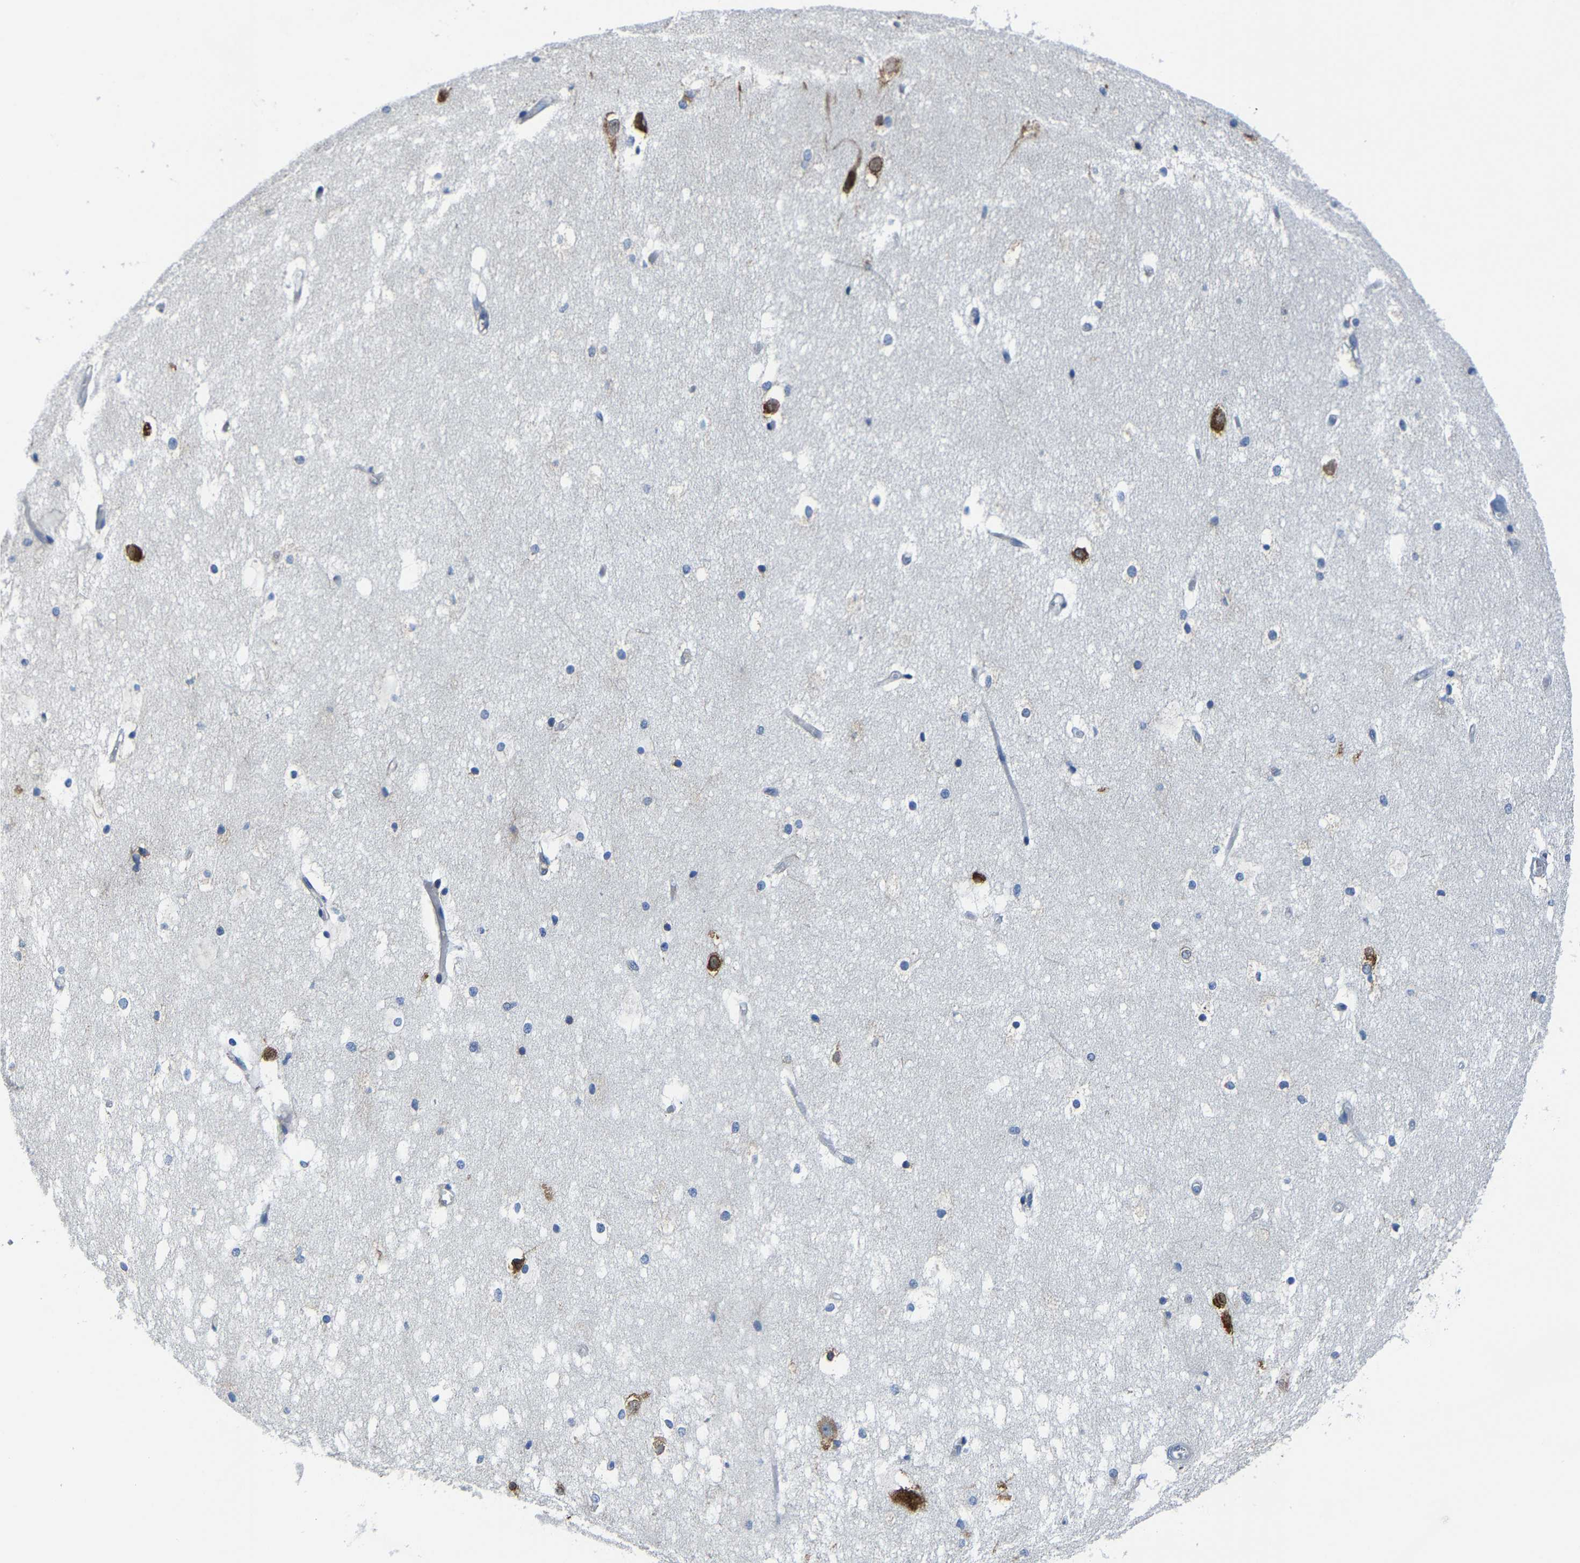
{"staining": {"intensity": "negative", "quantity": "none", "location": "none"}, "tissue": "hippocampus", "cell_type": "Glial cells", "image_type": "normal", "snomed": [{"axis": "morphology", "description": "Normal tissue, NOS"}, {"axis": "topography", "description": "Hippocampus"}], "caption": "Immunohistochemistry (IHC) photomicrograph of benign human hippocampus stained for a protein (brown), which reveals no staining in glial cells.", "gene": "G3BP2", "patient": {"sex": "female", "age": 19}}